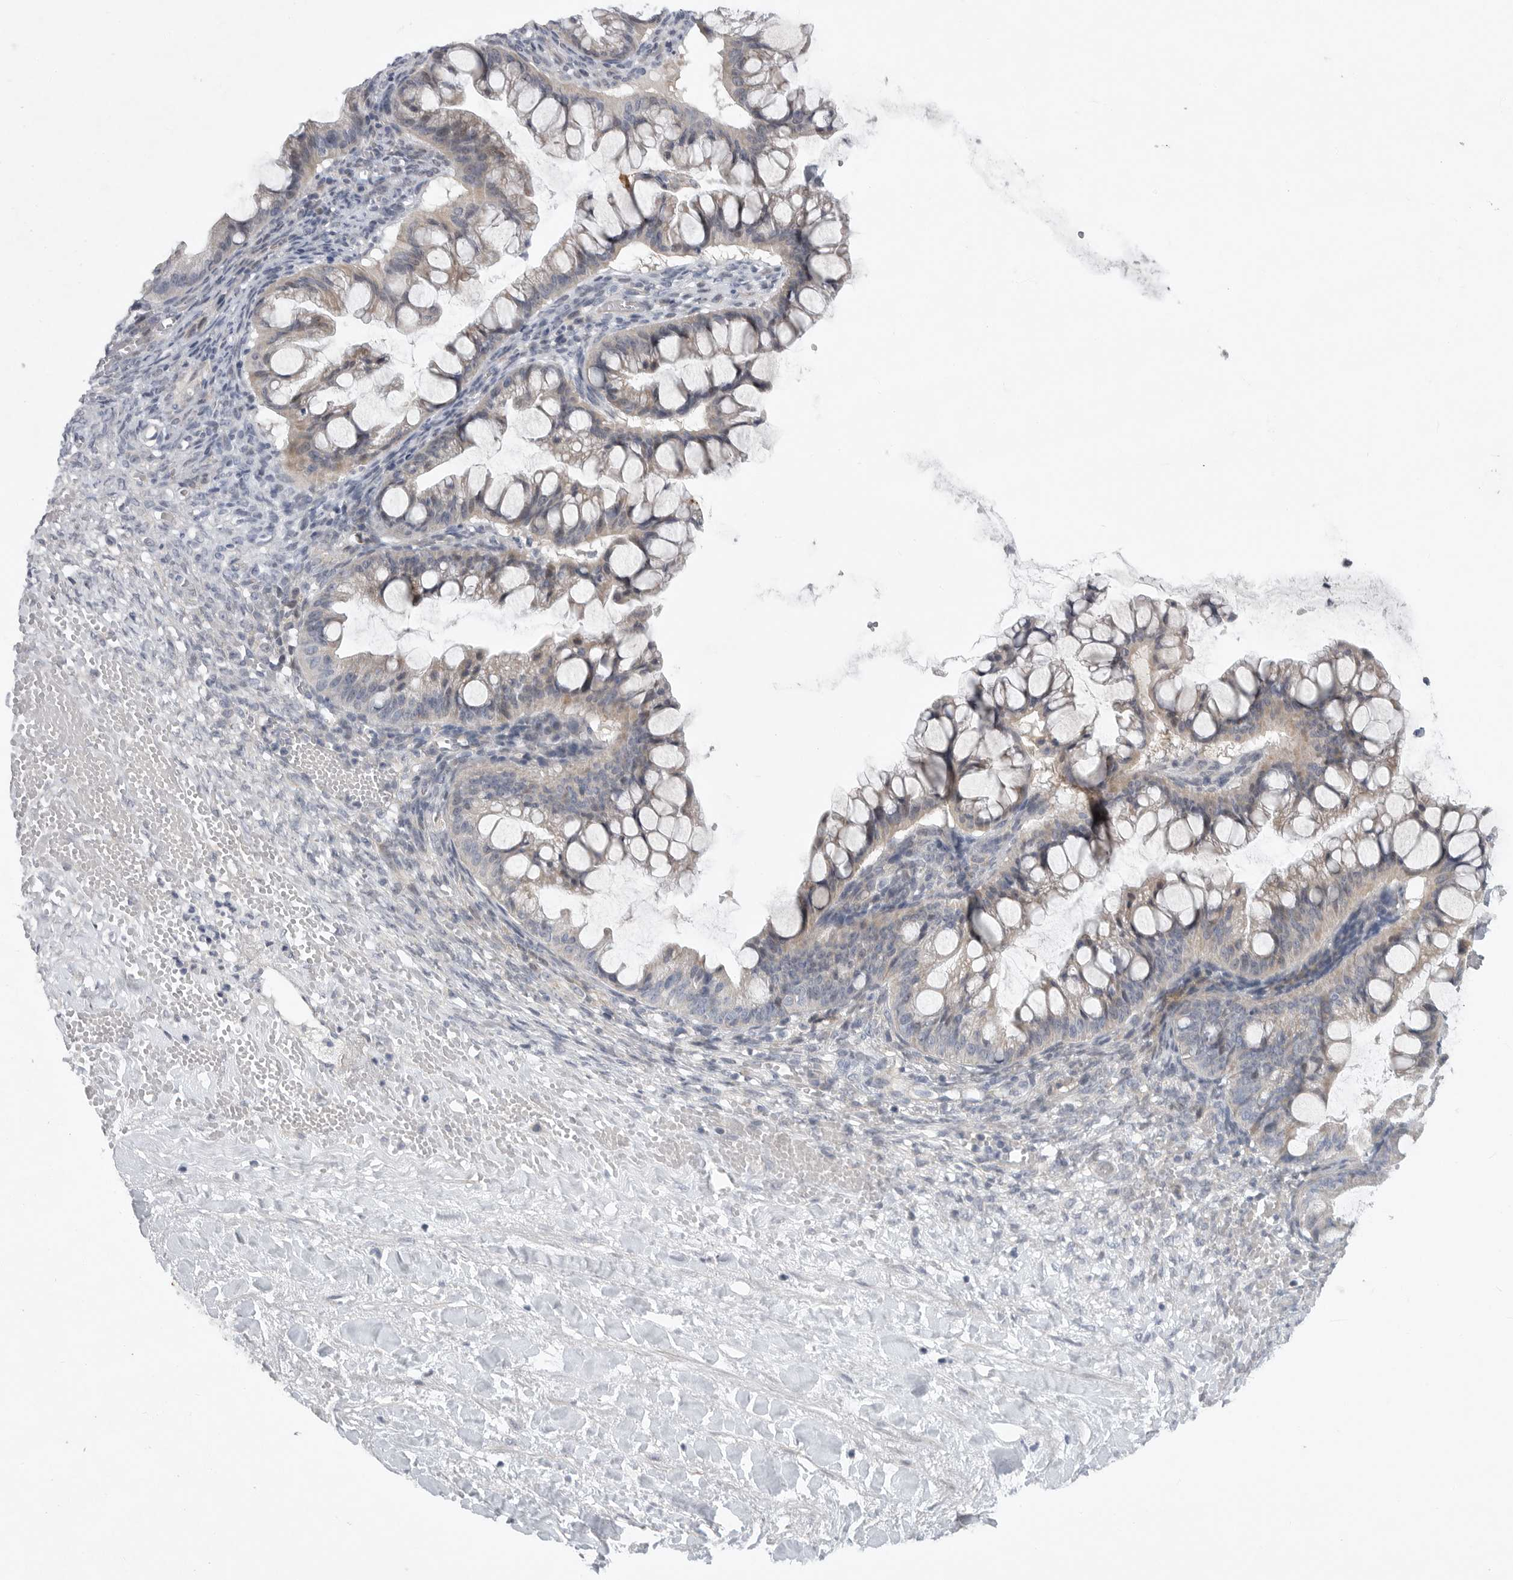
{"staining": {"intensity": "weak", "quantity": "<25%", "location": "cytoplasmic/membranous"}, "tissue": "ovarian cancer", "cell_type": "Tumor cells", "image_type": "cancer", "snomed": [{"axis": "morphology", "description": "Cystadenocarcinoma, mucinous, NOS"}, {"axis": "topography", "description": "Ovary"}], "caption": "A high-resolution image shows immunohistochemistry (IHC) staining of mucinous cystadenocarcinoma (ovarian), which displays no significant expression in tumor cells.", "gene": "FBXO43", "patient": {"sex": "female", "age": 73}}